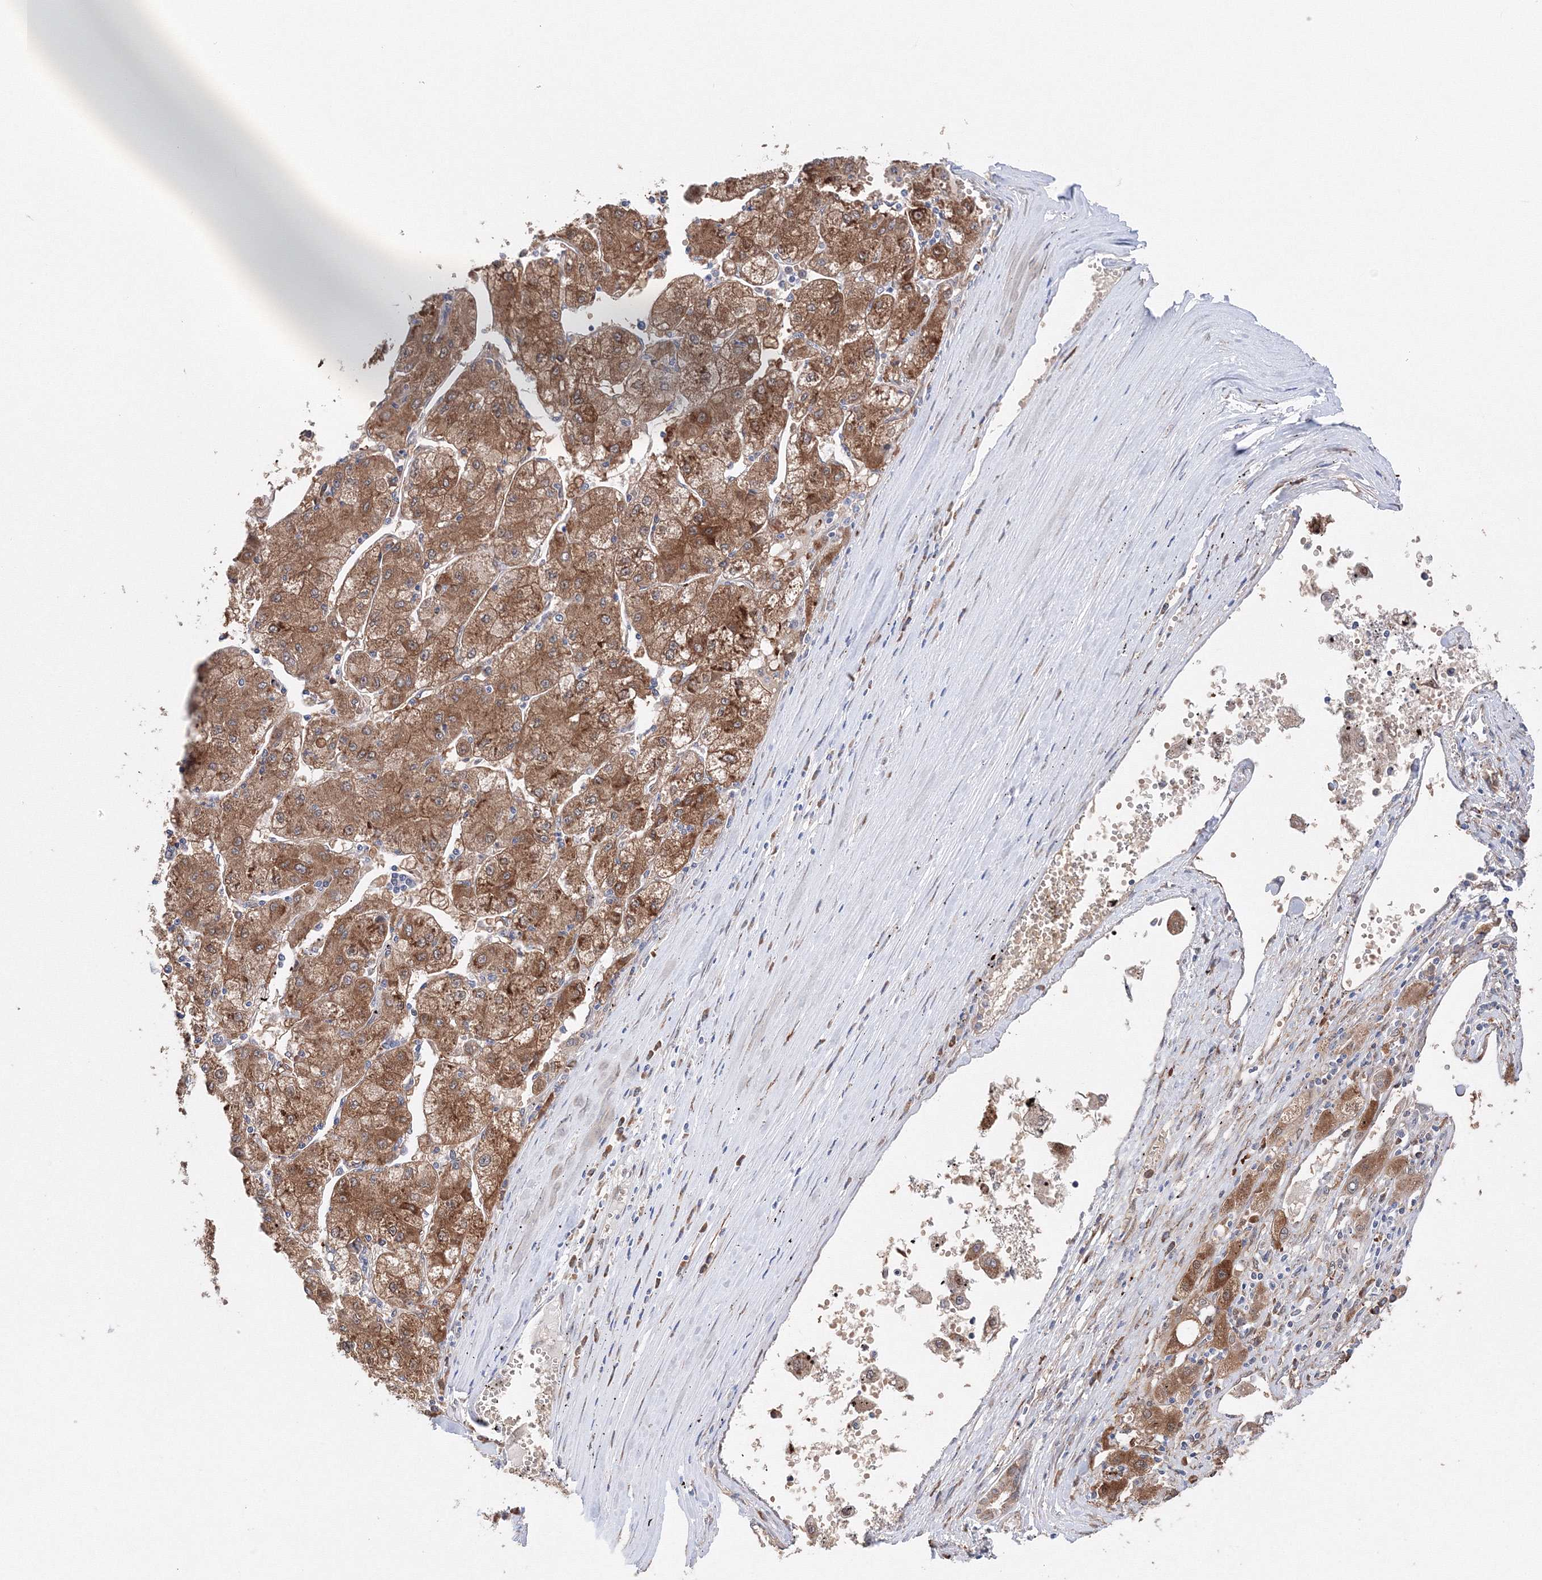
{"staining": {"intensity": "moderate", "quantity": ">75%", "location": "cytoplasmic/membranous"}, "tissue": "liver cancer", "cell_type": "Tumor cells", "image_type": "cancer", "snomed": [{"axis": "morphology", "description": "Carcinoma, Hepatocellular, NOS"}, {"axis": "topography", "description": "Liver"}], "caption": "Immunohistochemistry (IHC) staining of liver cancer (hepatocellular carcinoma), which shows medium levels of moderate cytoplasmic/membranous expression in about >75% of tumor cells indicating moderate cytoplasmic/membranous protein positivity. The staining was performed using DAB (brown) for protein detection and nuclei were counterstained in hematoxylin (blue).", "gene": "DIS3L2", "patient": {"sex": "male", "age": 72}}